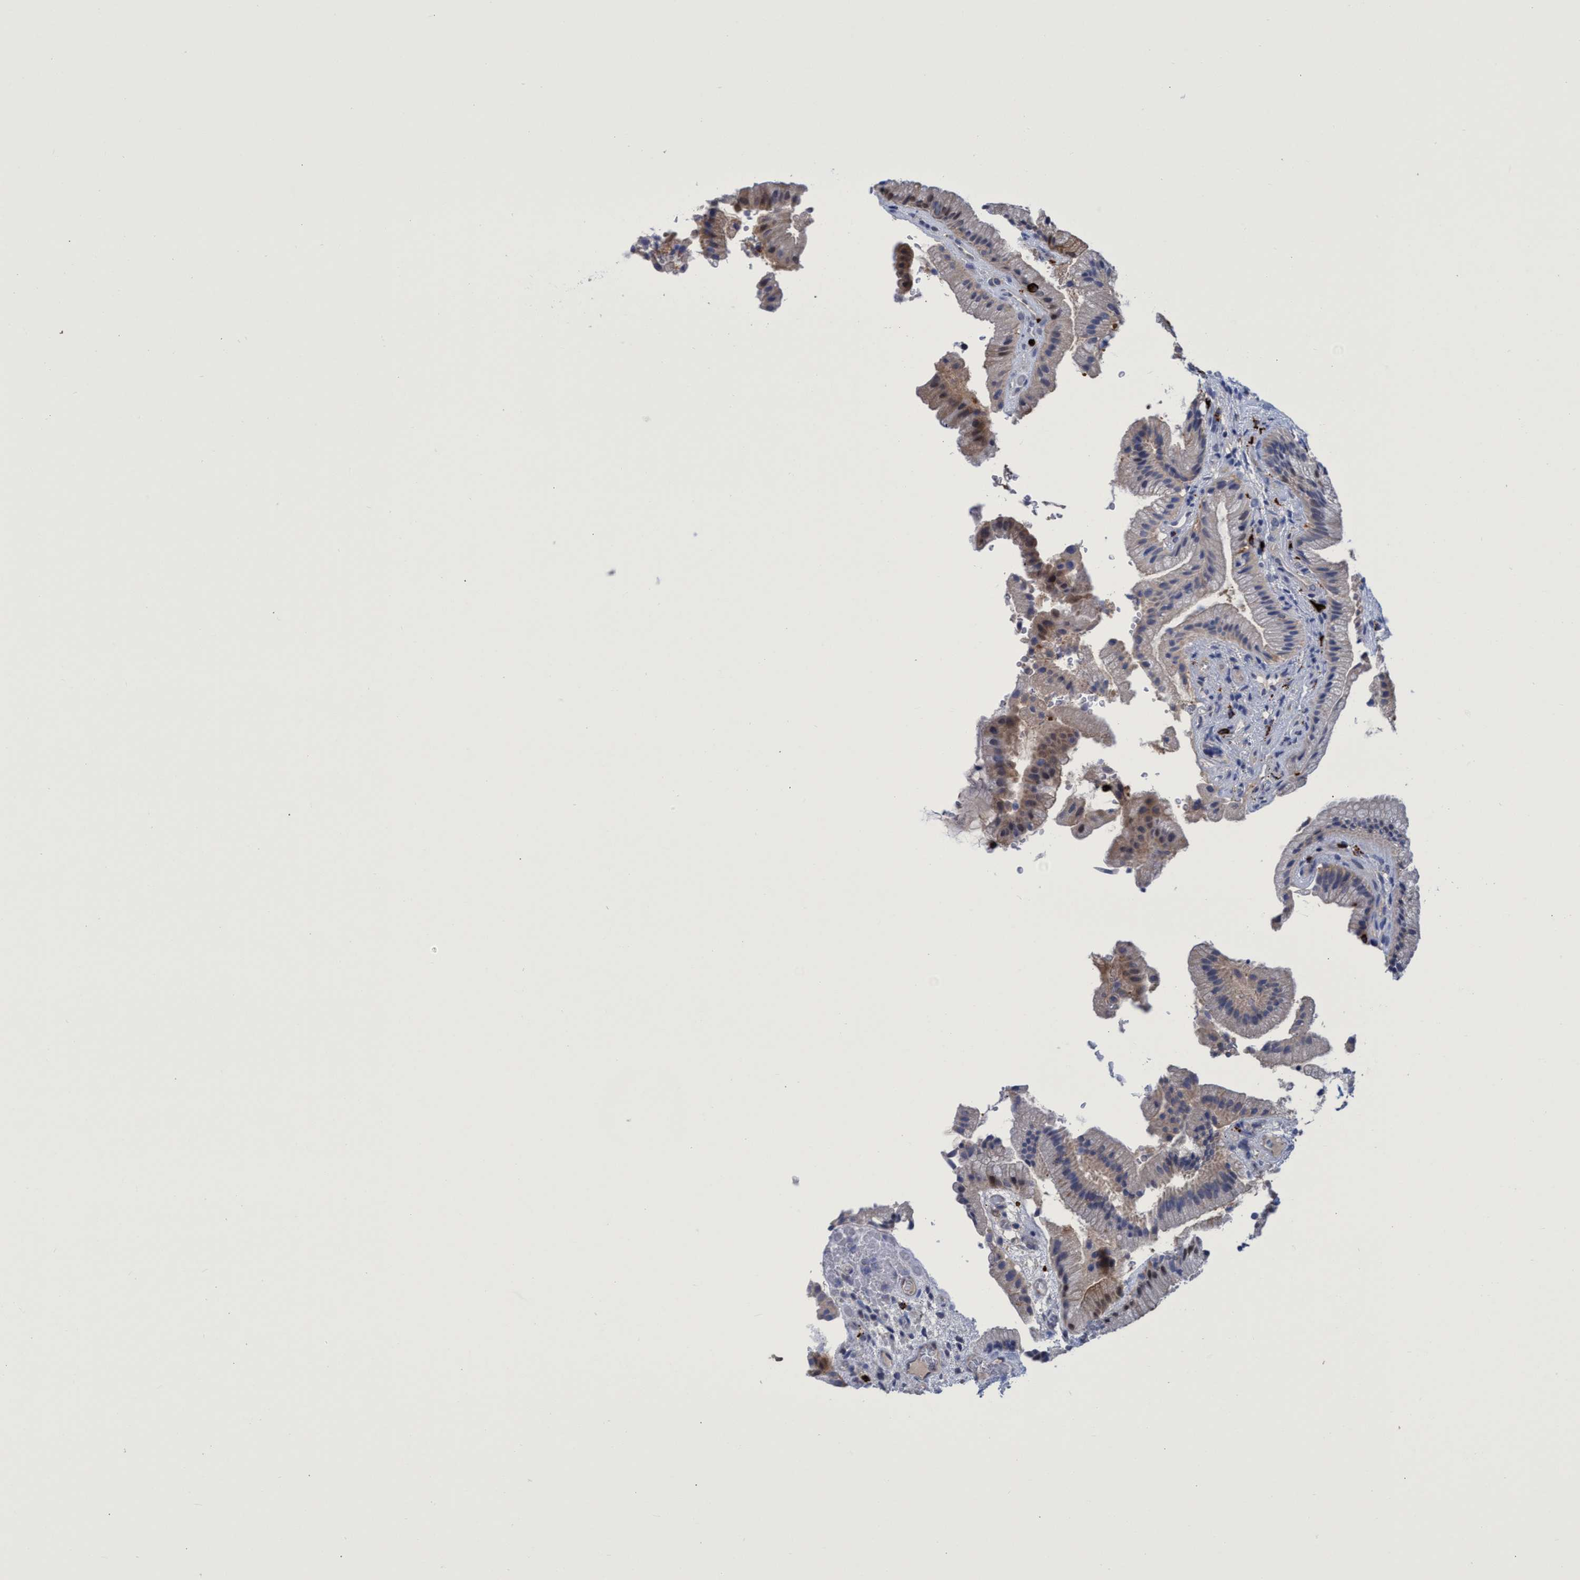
{"staining": {"intensity": "moderate", "quantity": "25%-75%", "location": "cytoplasmic/membranous"}, "tissue": "gallbladder", "cell_type": "Glandular cells", "image_type": "normal", "snomed": [{"axis": "morphology", "description": "Normal tissue, NOS"}, {"axis": "topography", "description": "Gallbladder"}], "caption": "A medium amount of moderate cytoplasmic/membranous positivity is identified in approximately 25%-75% of glandular cells in benign gallbladder. (IHC, brightfield microscopy, high magnification).", "gene": "PNPO", "patient": {"sex": "male", "age": 49}}